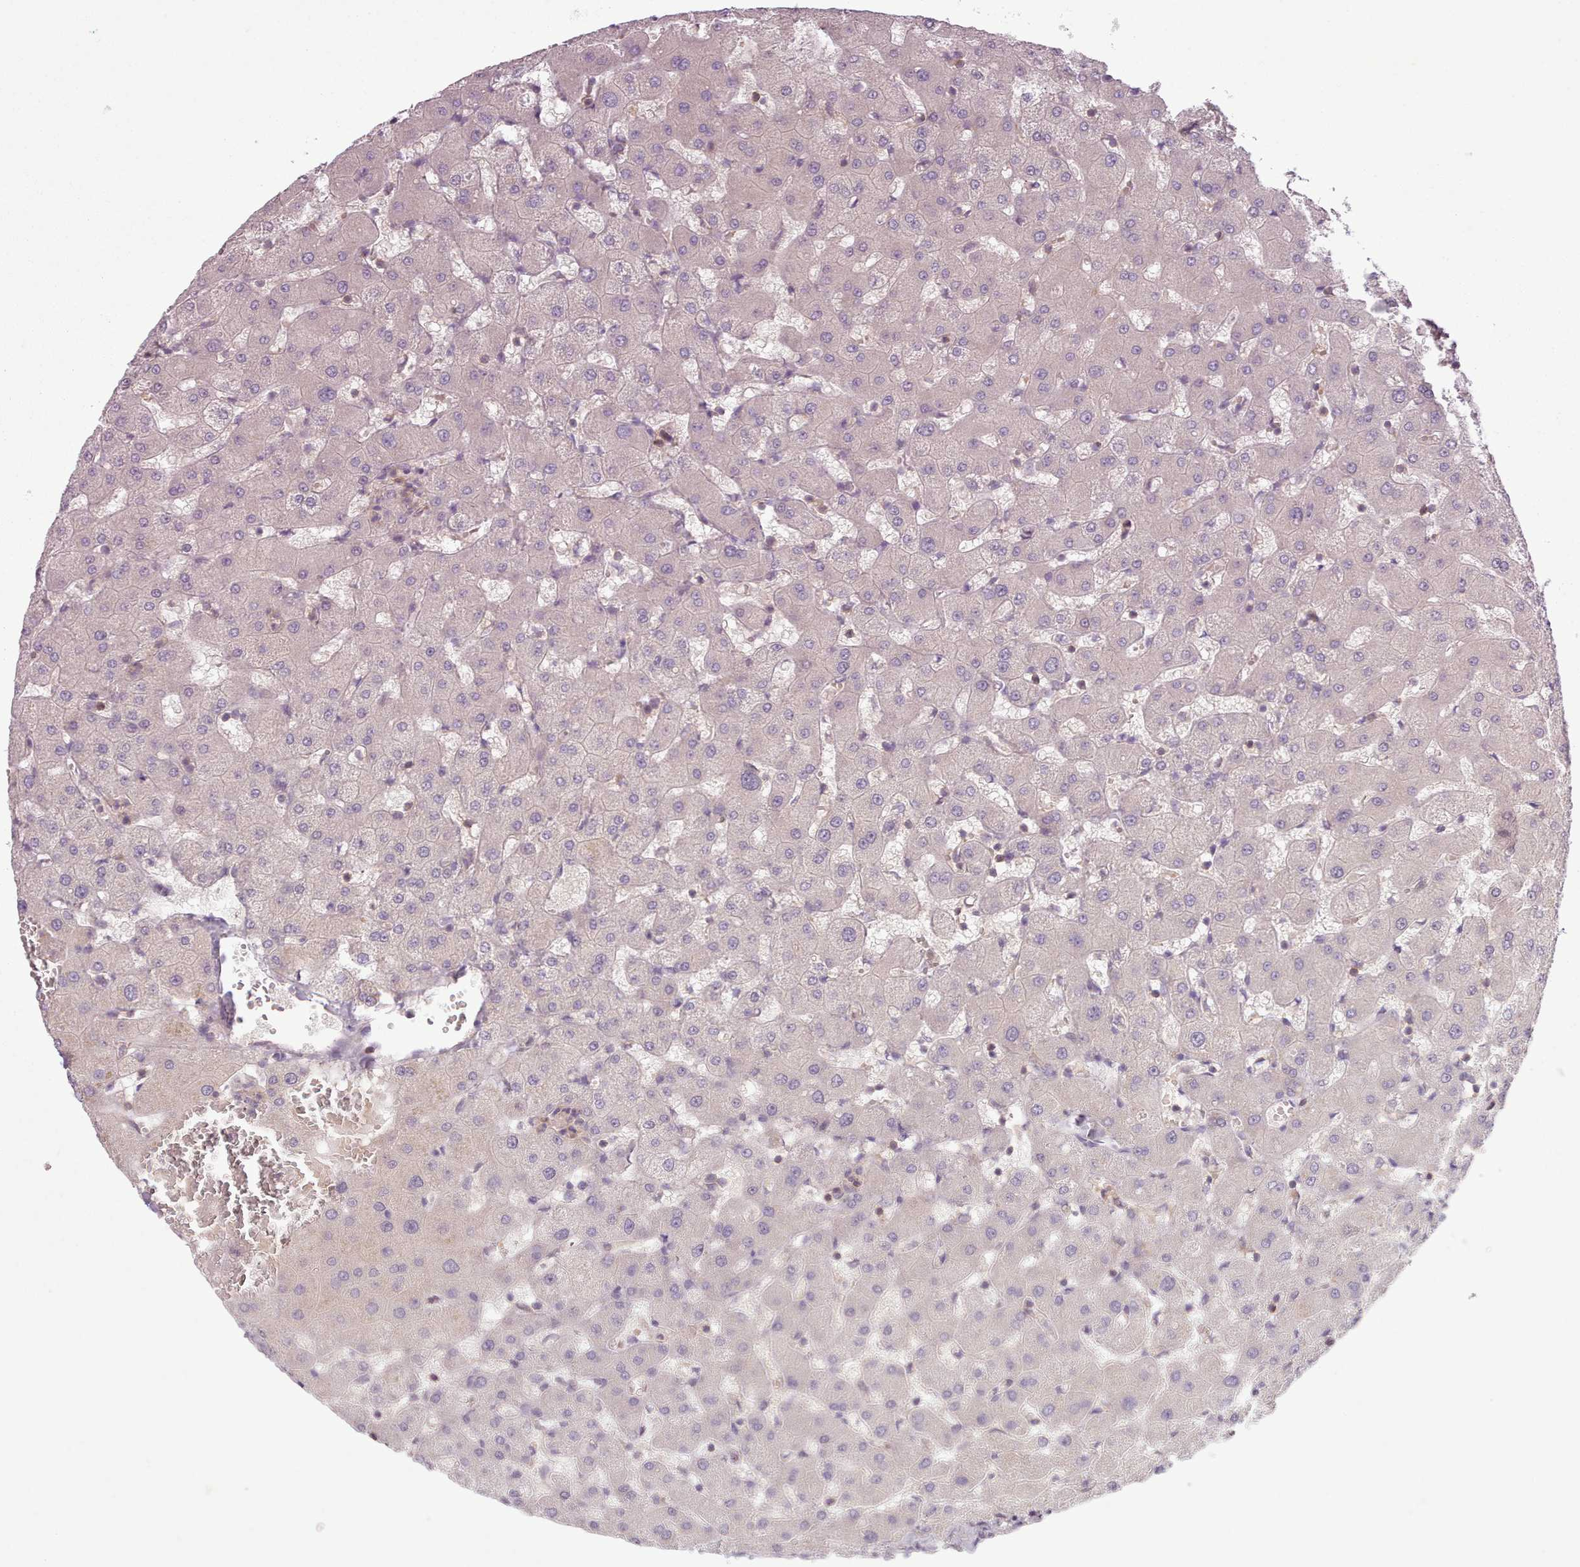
{"staining": {"intensity": "negative", "quantity": "none", "location": "none"}, "tissue": "liver", "cell_type": "Cholangiocytes", "image_type": "normal", "snomed": [{"axis": "morphology", "description": "Normal tissue, NOS"}, {"axis": "topography", "description": "Liver"}], "caption": "IHC of normal human liver reveals no expression in cholangiocytes.", "gene": "NT5DC2", "patient": {"sex": "female", "age": 63}}